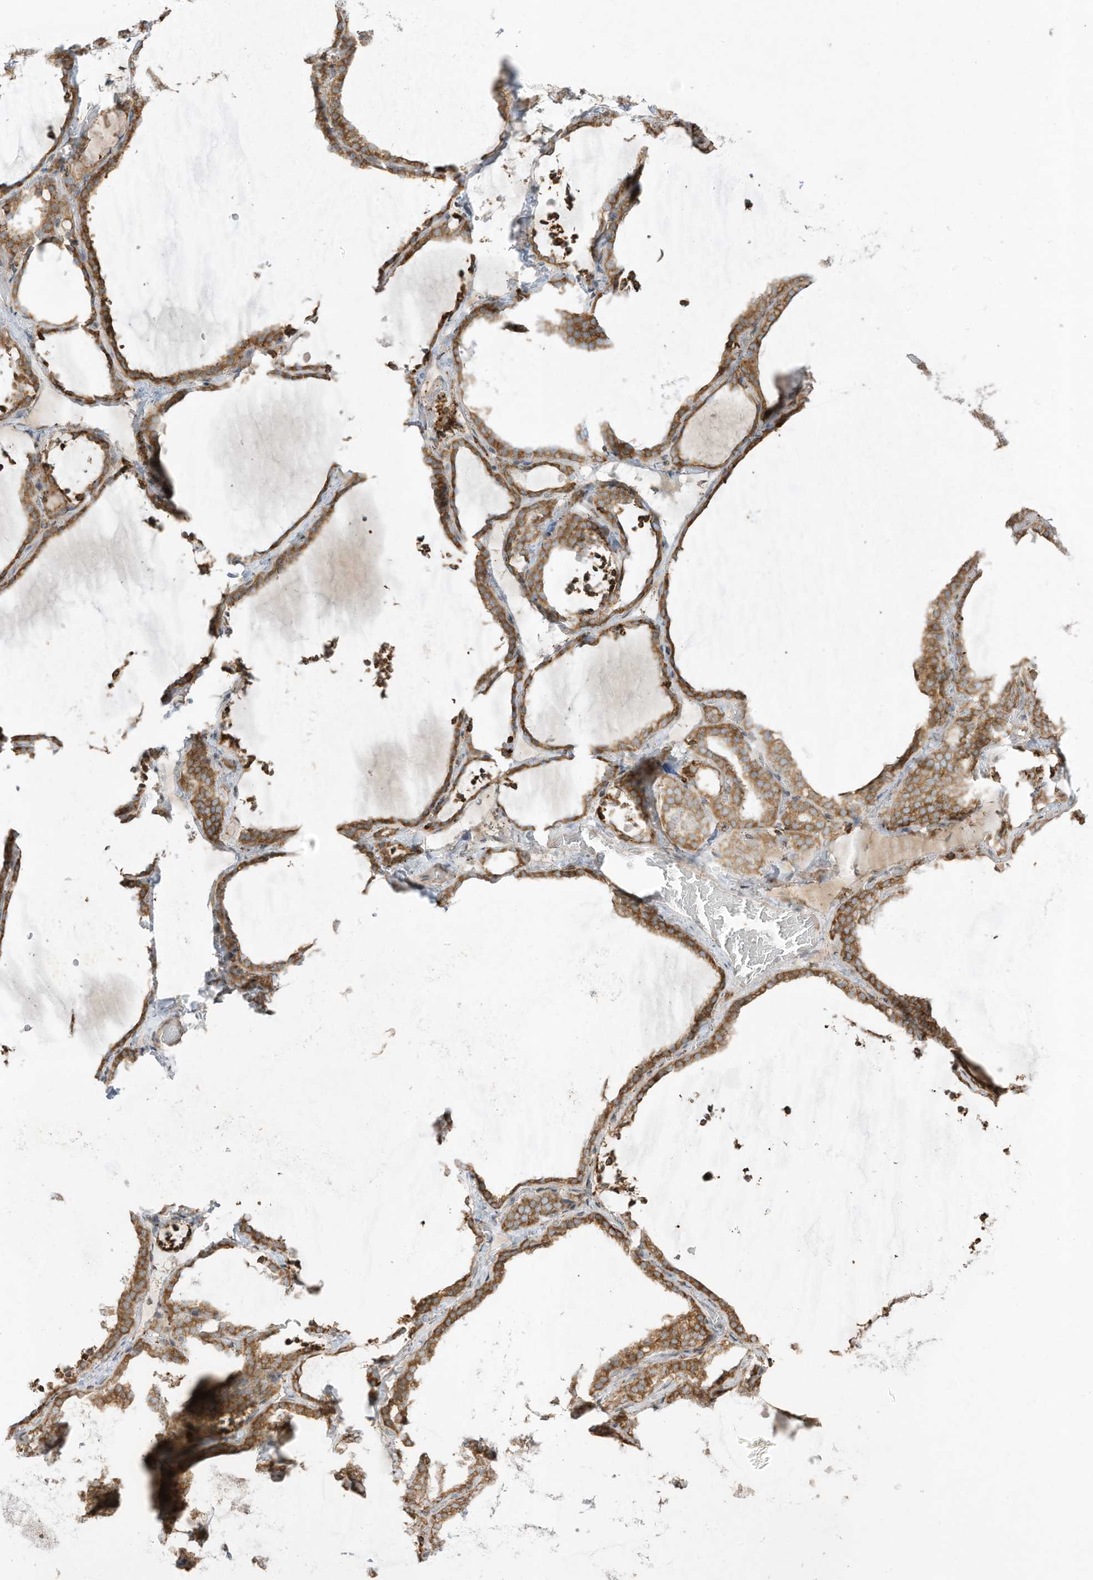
{"staining": {"intensity": "moderate", "quantity": ">75%", "location": "cytoplasmic/membranous"}, "tissue": "thyroid gland", "cell_type": "Glandular cells", "image_type": "normal", "snomed": [{"axis": "morphology", "description": "Normal tissue, NOS"}, {"axis": "topography", "description": "Thyroid gland"}], "caption": "IHC histopathology image of normal human thyroid gland stained for a protein (brown), which shows medium levels of moderate cytoplasmic/membranous positivity in about >75% of glandular cells.", "gene": "PTK6", "patient": {"sex": "female", "age": 22}}